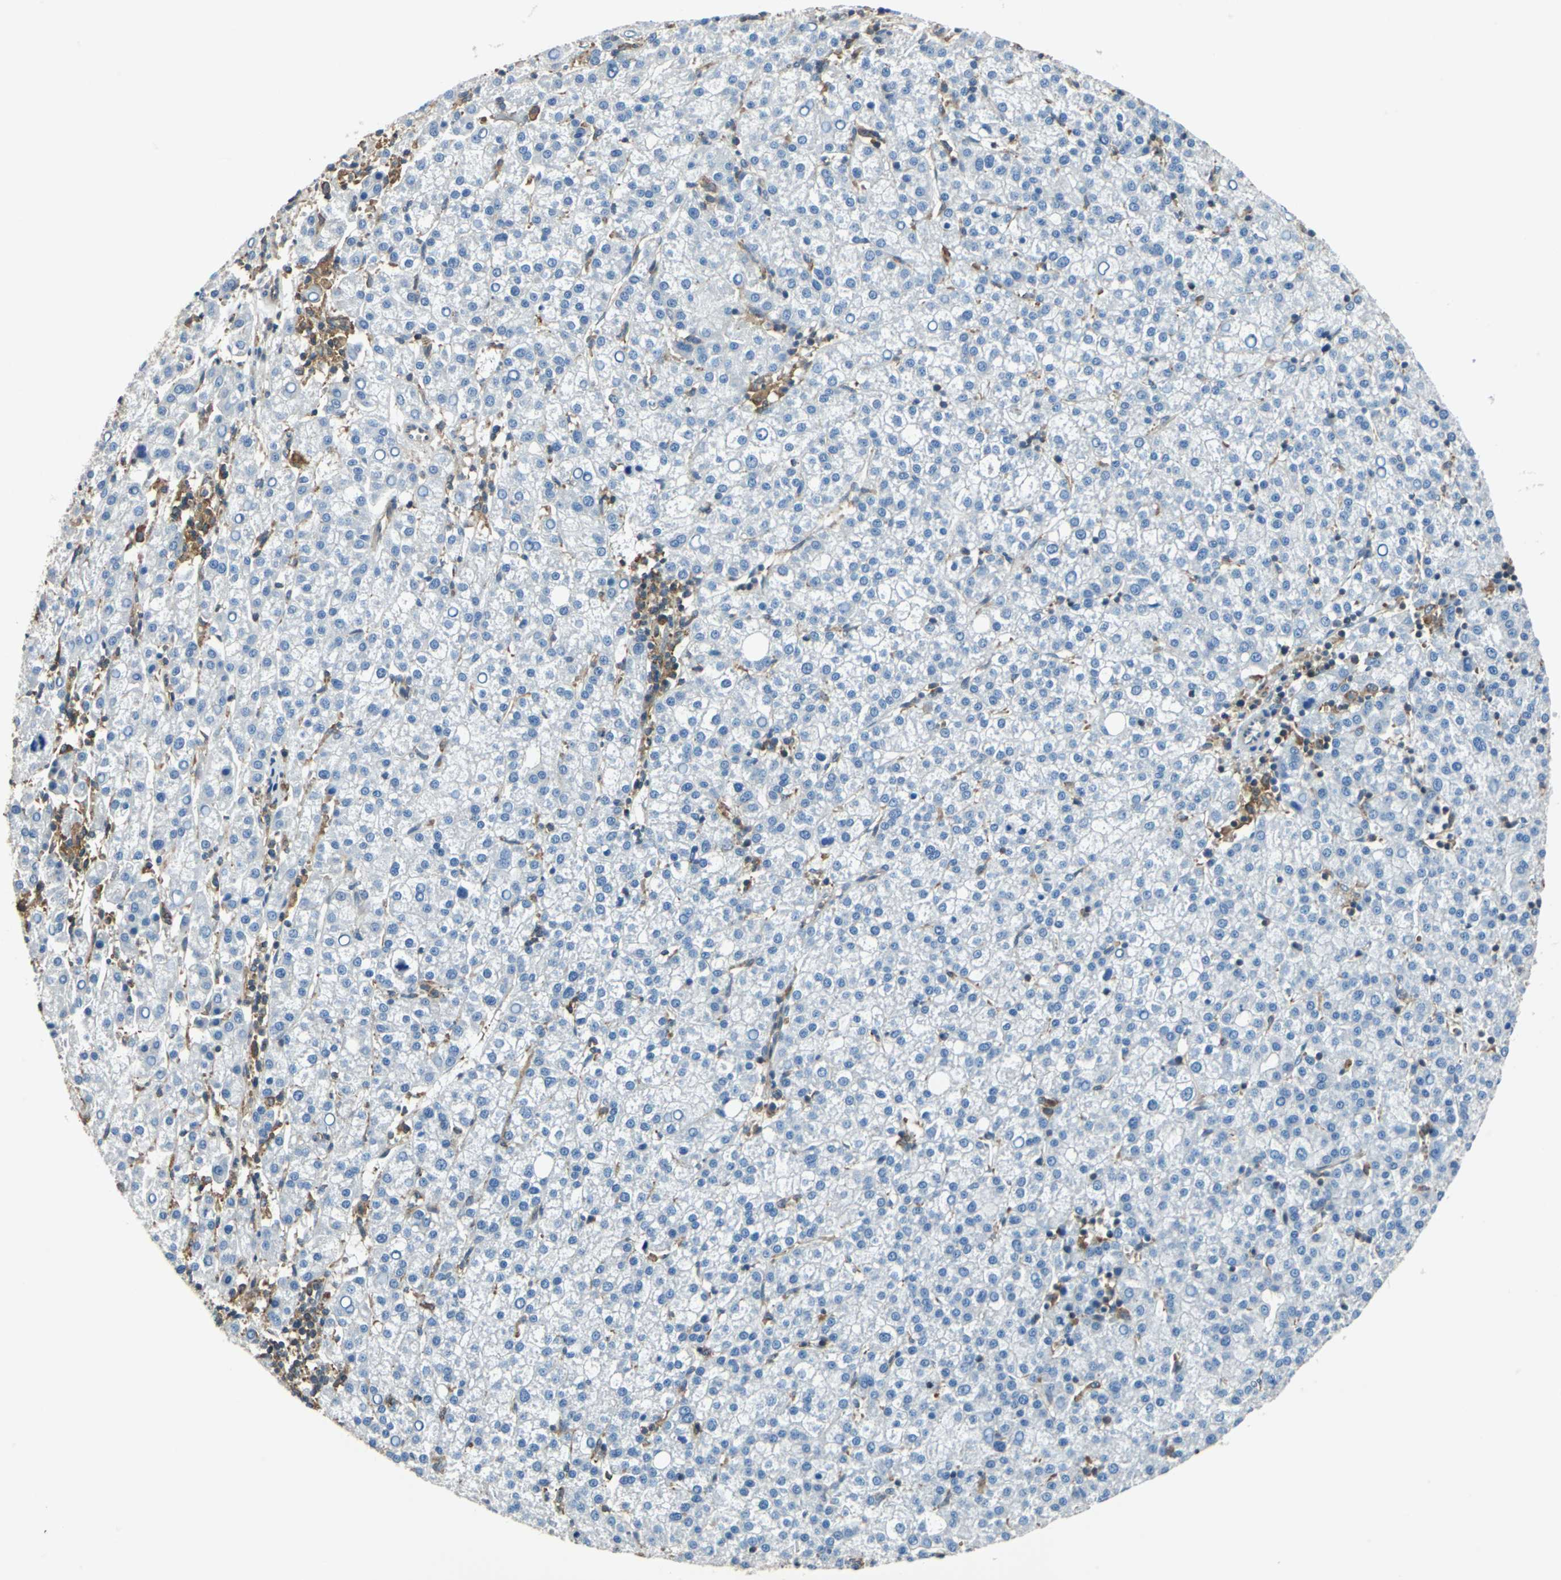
{"staining": {"intensity": "negative", "quantity": "none", "location": "none"}, "tissue": "liver cancer", "cell_type": "Tumor cells", "image_type": "cancer", "snomed": [{"axis": "morphology", "description": "Carcinoma, Hepatocellular, NOS"}, {"axis": "topography", "description": "Liver"}], "caption": "A micrograph of liver hepatocellular carcinoma stained for a protein exhibits no brown staining in tumor cells.", "gene": "ARPC3", "patient": {"sex": "female", "age": 58}}